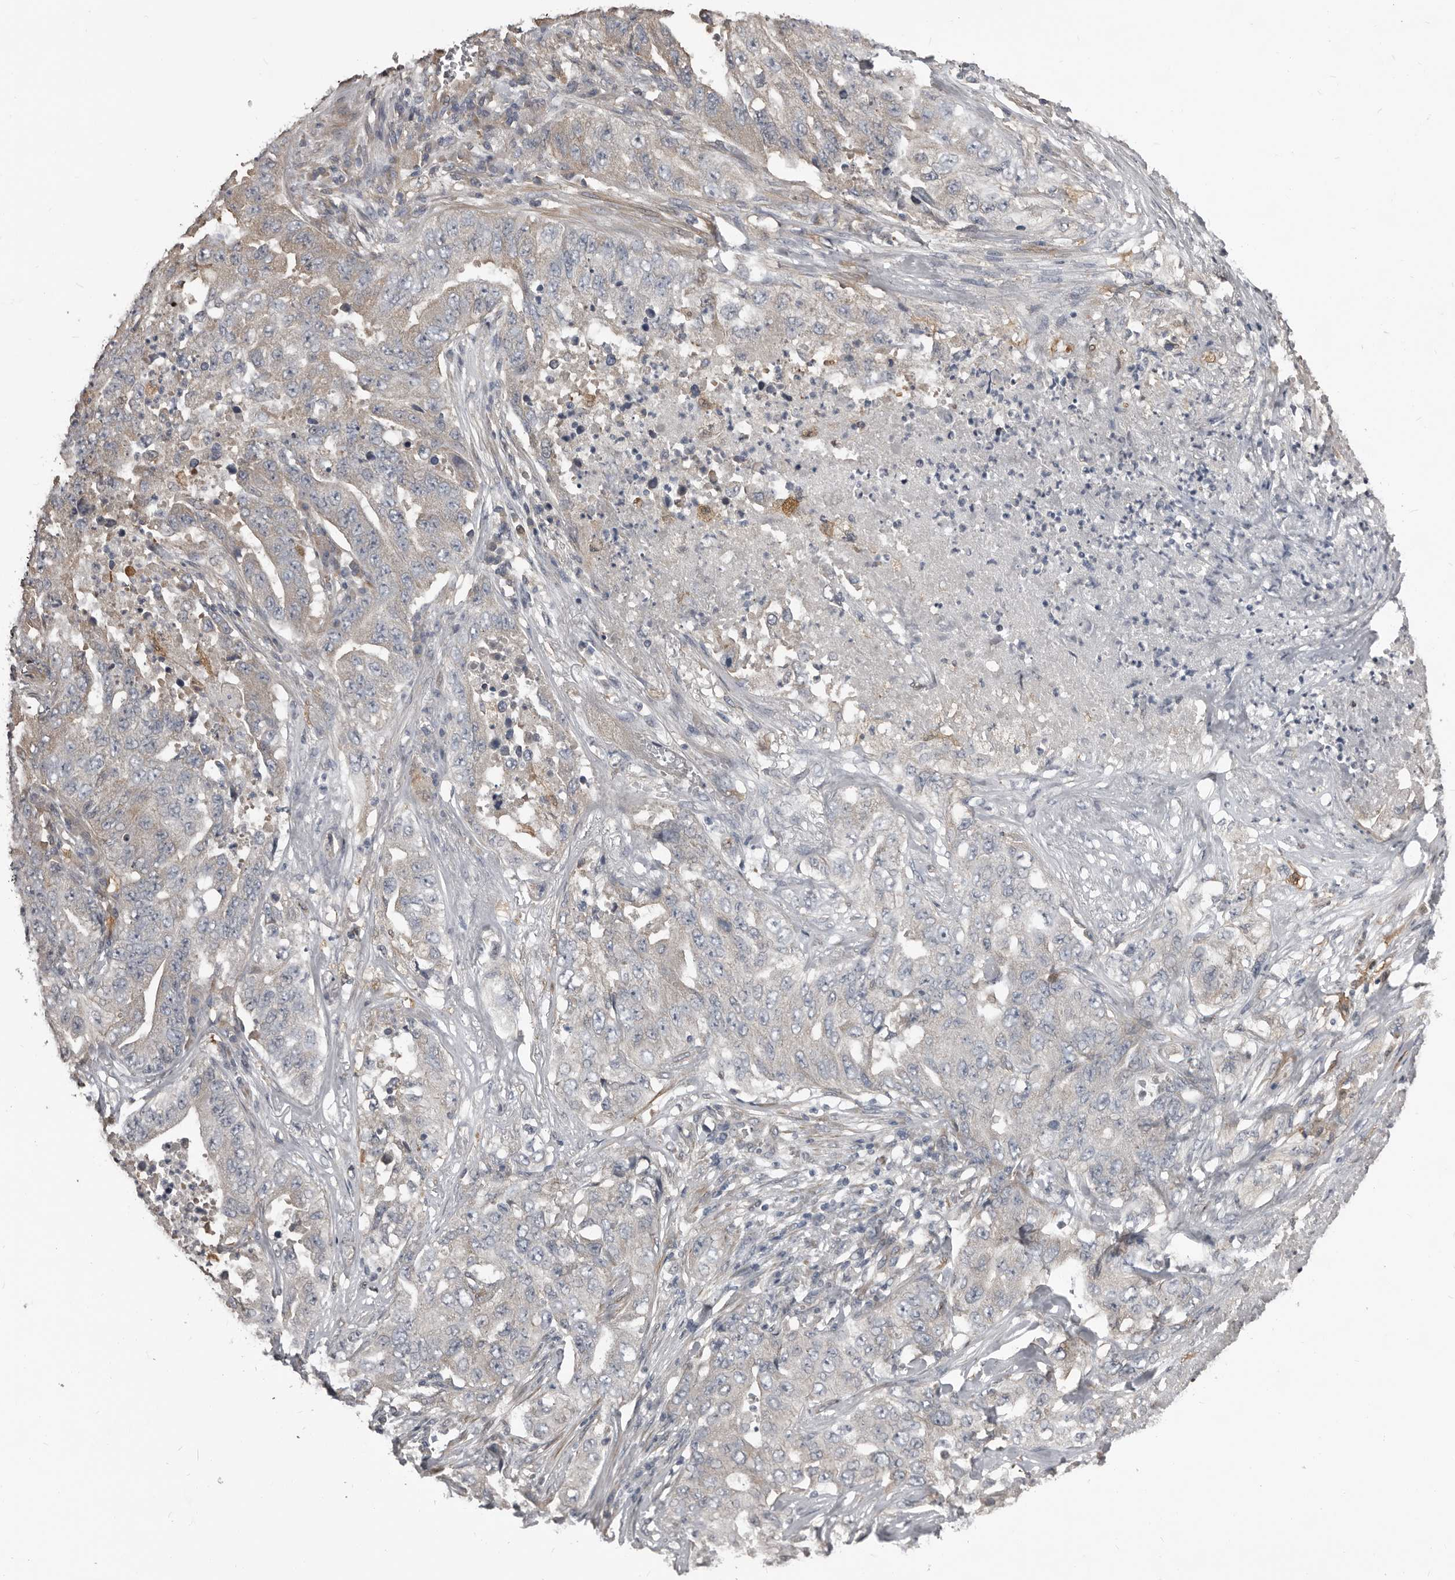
{"staining": {"intensity": "weak", "quantity": "<25%", "location": "cytoplasmic/membranous"}, "tissue": "lung cancer", "cell_type": "Tumor cells", "image_type": "cancer", "snomed": [{"axis": "morphology", "description": "Adenocarcinoma, NOS"}, {"axis": "topography", "description": "Lung"}], "caption": "IHC photomicrograph of human lung adenocarcinoma stained for a protein (brown), which reveals no positivity in tumor cells.", "gene": "KCNJ8", "patient": {"sex": "female", "age": 51}}